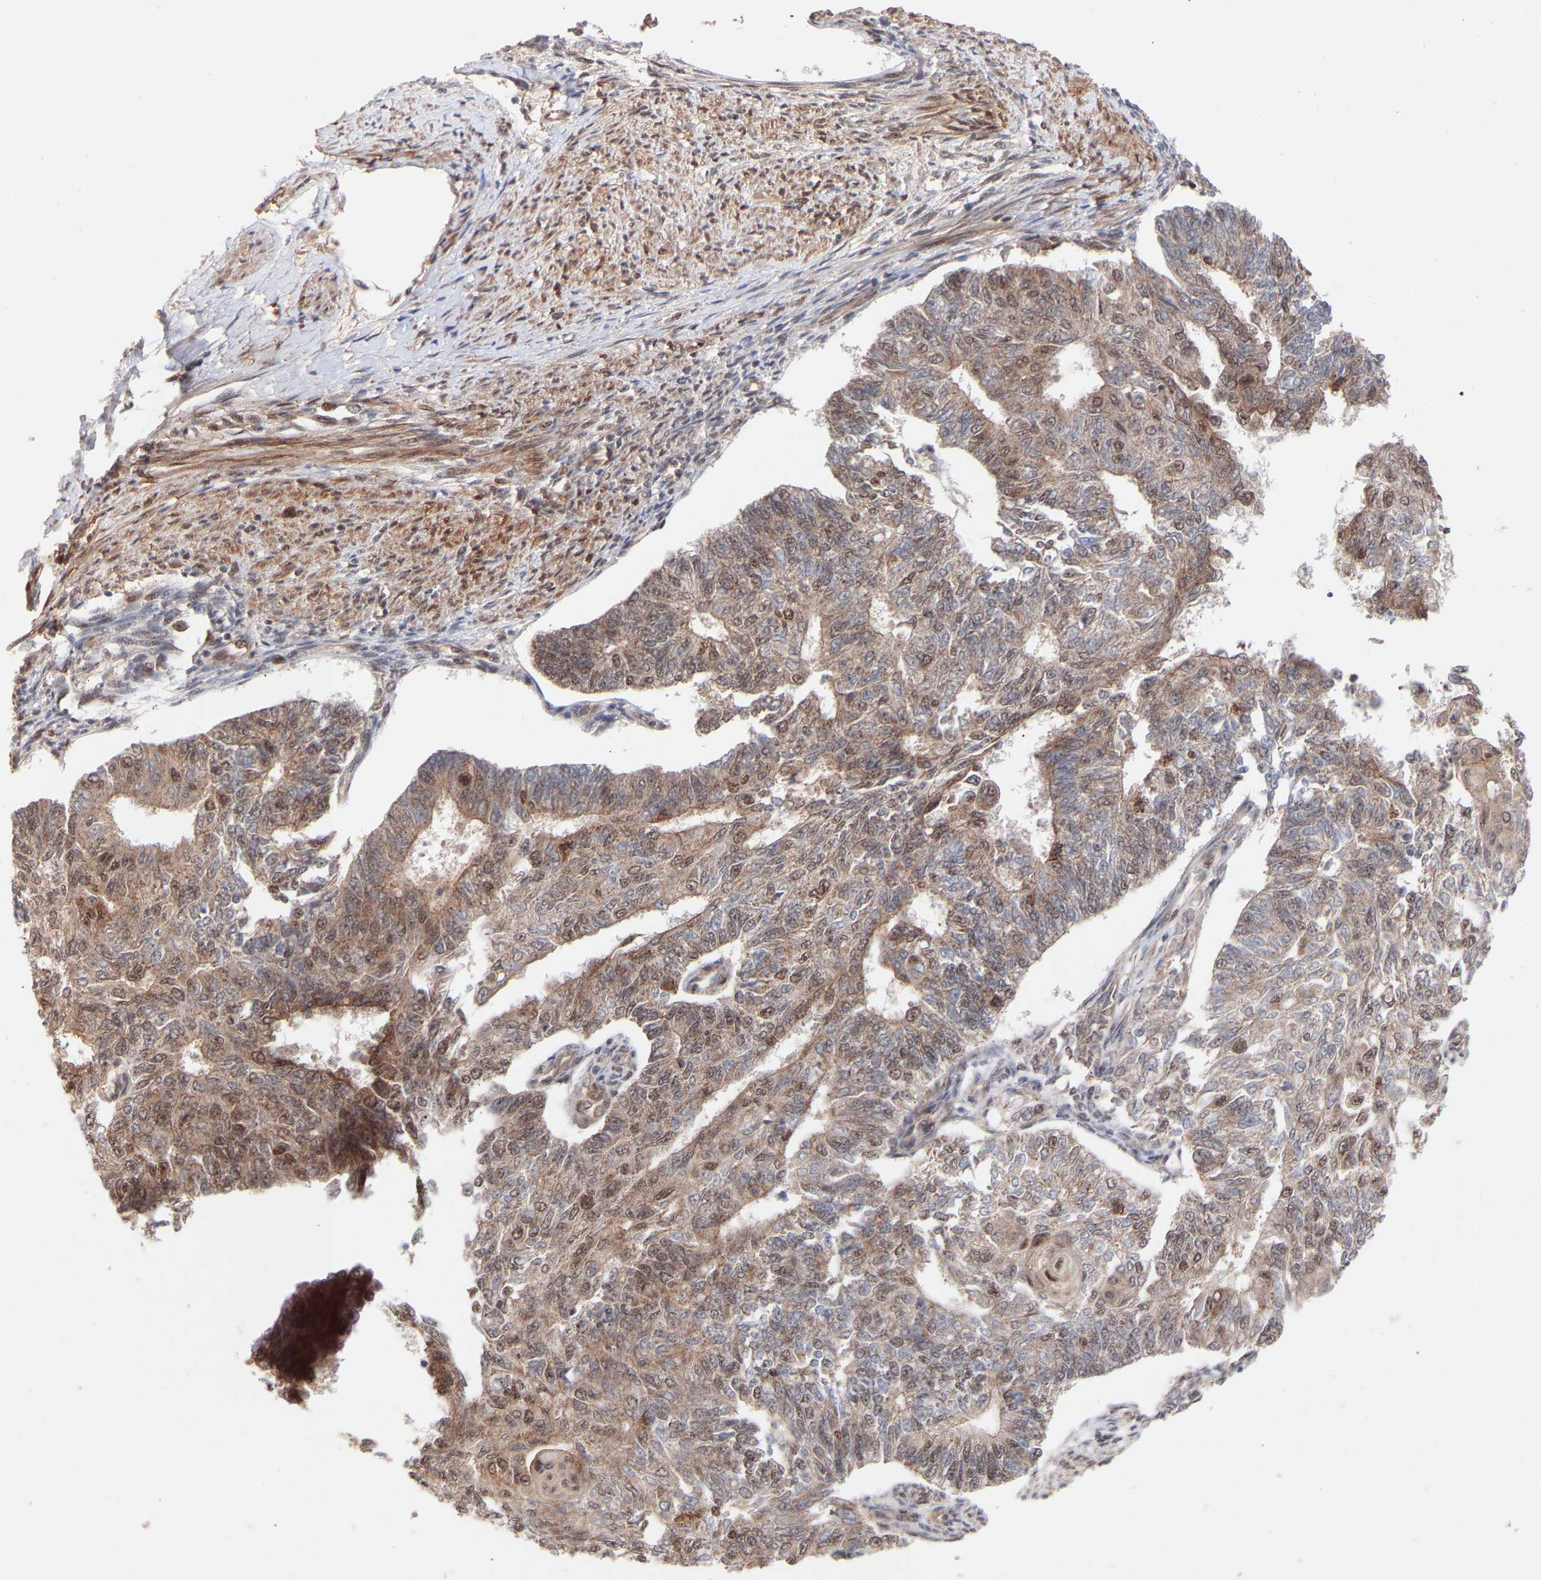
{"staining": {"intensity": "moderate", "quantity": ">75%", "location": "cytoplasmic/membranous,nuclear"}, "tissue": "endometrial cancer", "cell_type": "Tumor cells", "image_type": "cancer", "snomed": [{"axis": "morphology", "description": "Adenocarcinoma, NOS"}, {"axis": "topography", "description": "Endometrium"}], "caption": "DAB (3,3'-diaminobenzidine) immunohistochemical staining of endometrial cancer displays moderate cytoplasmic/membranous and nuclear protein positivity in approximately >75% of tumor cells. (DAB = brown stain, brightfield microscopy at high magnification).", "gene": "PDLIM5", "patient": {"sex": "female", "age": 32}}